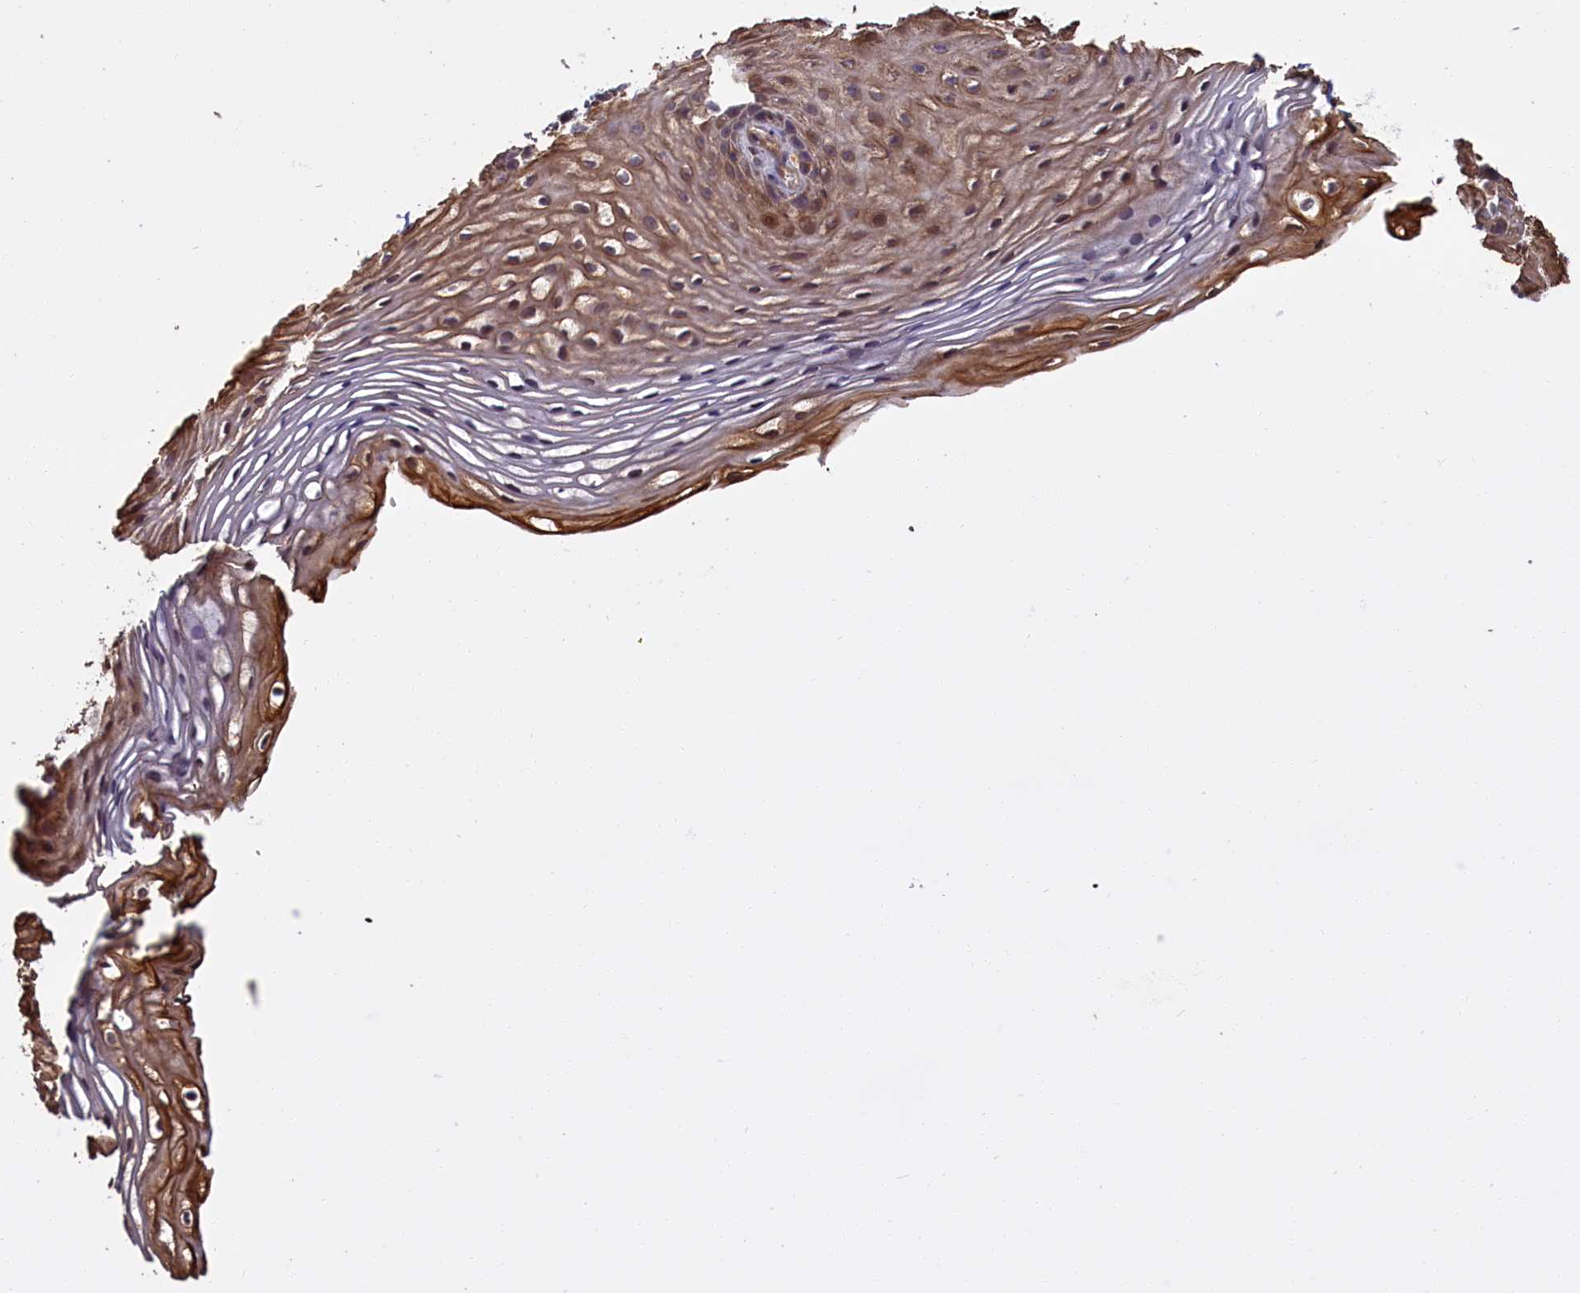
{"staining": {"intensity": "moderate", "quantity": "25%-75%", "location": "cytoplasmic/membranous,nuclear"}, "tissue": "vagina", "cell_type": "Squamous epithelial cells", "image_type": "normal", "snomed": [{"axis": "morphology", "description": "Normal tissue, NOS"}, {"axis": "topography", "description": "Vagina"}], "caption": "Vagina stained with a brown dye shows moderate cytoplasmic/membranous,nuclear positive positivity in approximately 25%-75% of squamous epithelial cells.", "gene": "DENND1B", "patient": {"sex": "female", "age": 60}}